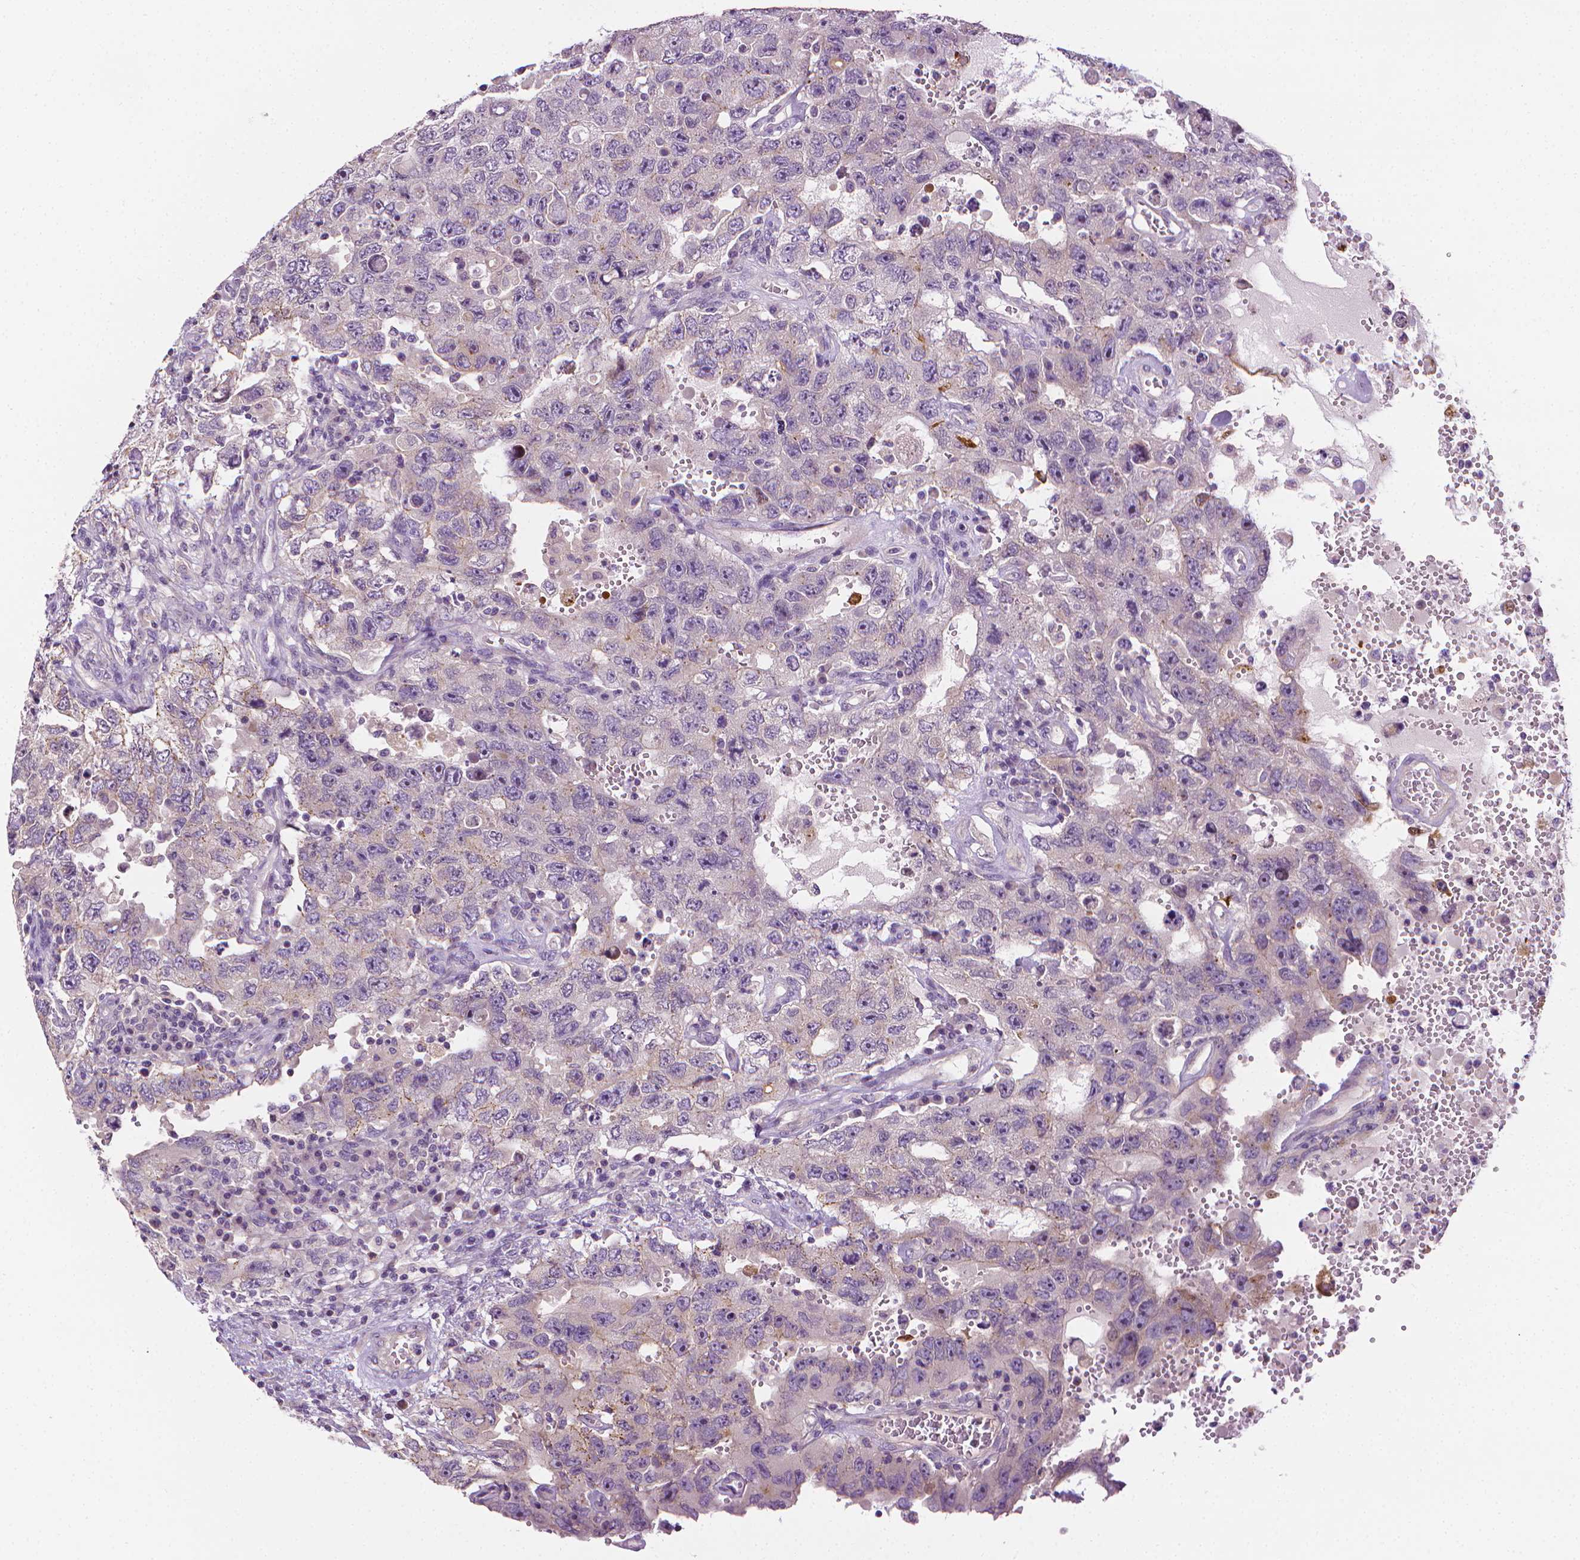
{"staining": {"intensity": "negative", "quantity": "none", "location": "none"}, "tissue": "testis cancer", "cell_type": "Tumor cells", "image_type": "cancer", "snomed": [{"axis": "morphology", "description": "Carcinoma, Embryonal, NOS"}, {"axis": "topography", "description": "Testis"}], "caption": "Tumor cells show no significant protein positivity in testis embryonal carcinoma. (Stains: DAB (3,3'-diaminobenzidine) immunohistochemistry with hematoxylin counter stain, Microscopy: brightfield microscopy at high magnification).", "gene": "MCOLN3", "patient": {"sex": "male", "age": 26}}